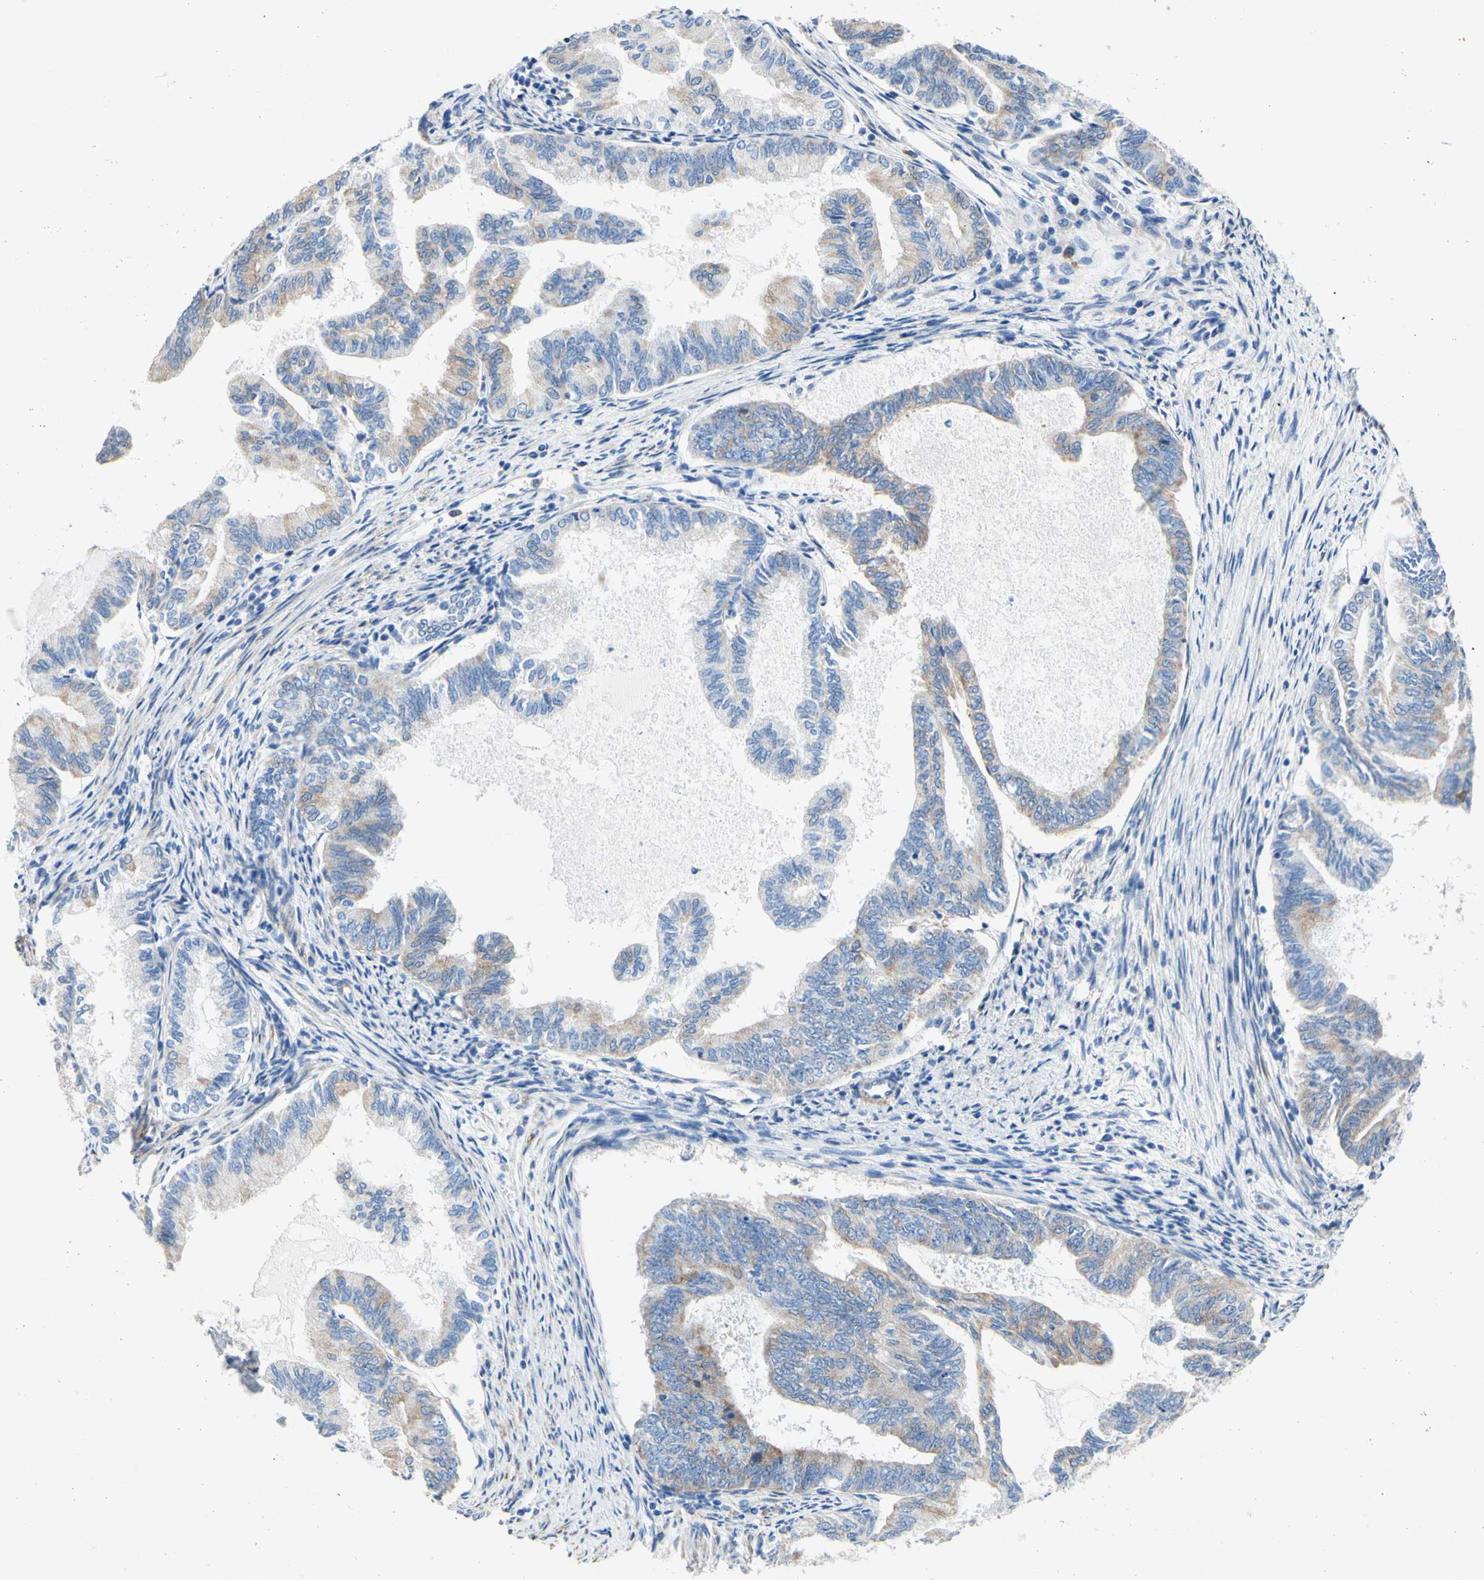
{"staining": {"intensity": "moderate", "quantity": "<25%", "location": "cytoplasmic/membranous"}, "tissue": "endometrial cancer", "cell_type": "Tumor cells", "image_type": "cancer", "snomed": [{"axis": "morphology", "description": "Adenocarcinoma, NOS"}, {"axis": "topography", "description": "Endometrium"}], "caption": "Immunohistochemistry image of endometrial cancer stained for a protein (brown), which reveals low levels of moderate cytoplasmic/membranous expression in about <25% of tumor cells.", "gene": "RETREG2", "patient": {"sex": "female", "age": 86}}